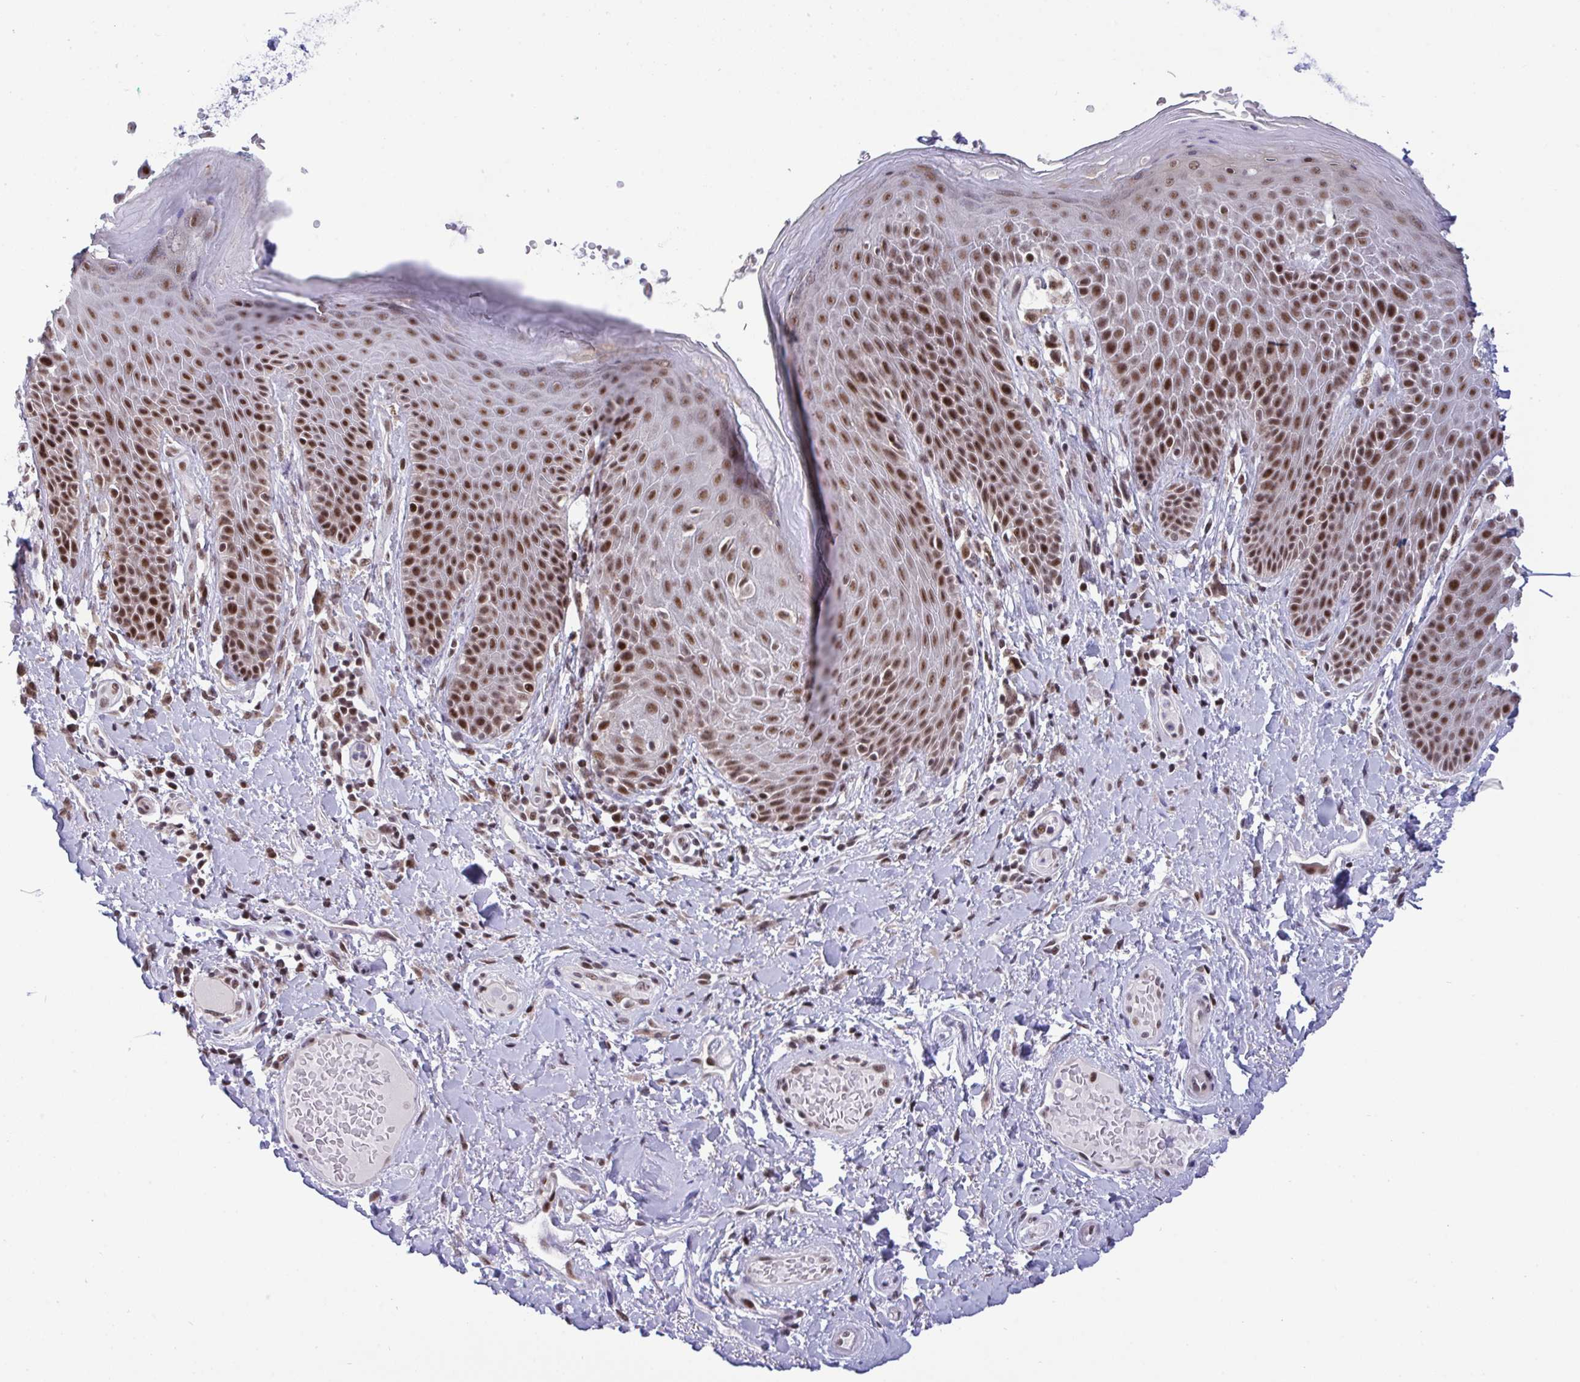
{"staining": {"intensity": "strong", "quantity": ">75%", "location": "nuclear"}, "tissue": "skin", "cell_type": "Epidermal cells", "image_type": "normal", "snomed": [{"axis": "morphology", "description": "Normal tissue, NOS"}, {"axis": "topography", "description": "Anal"}, {"axis": "topography", "description": "Peripheral nerve tissue"}], "caption": "Human skin stained with a brown dye demonstrates strong nuclear positive positivity in about >75% of epidermal cells.", "gene": "WBP11", "patient": {"sex": "male", "age": 51}}